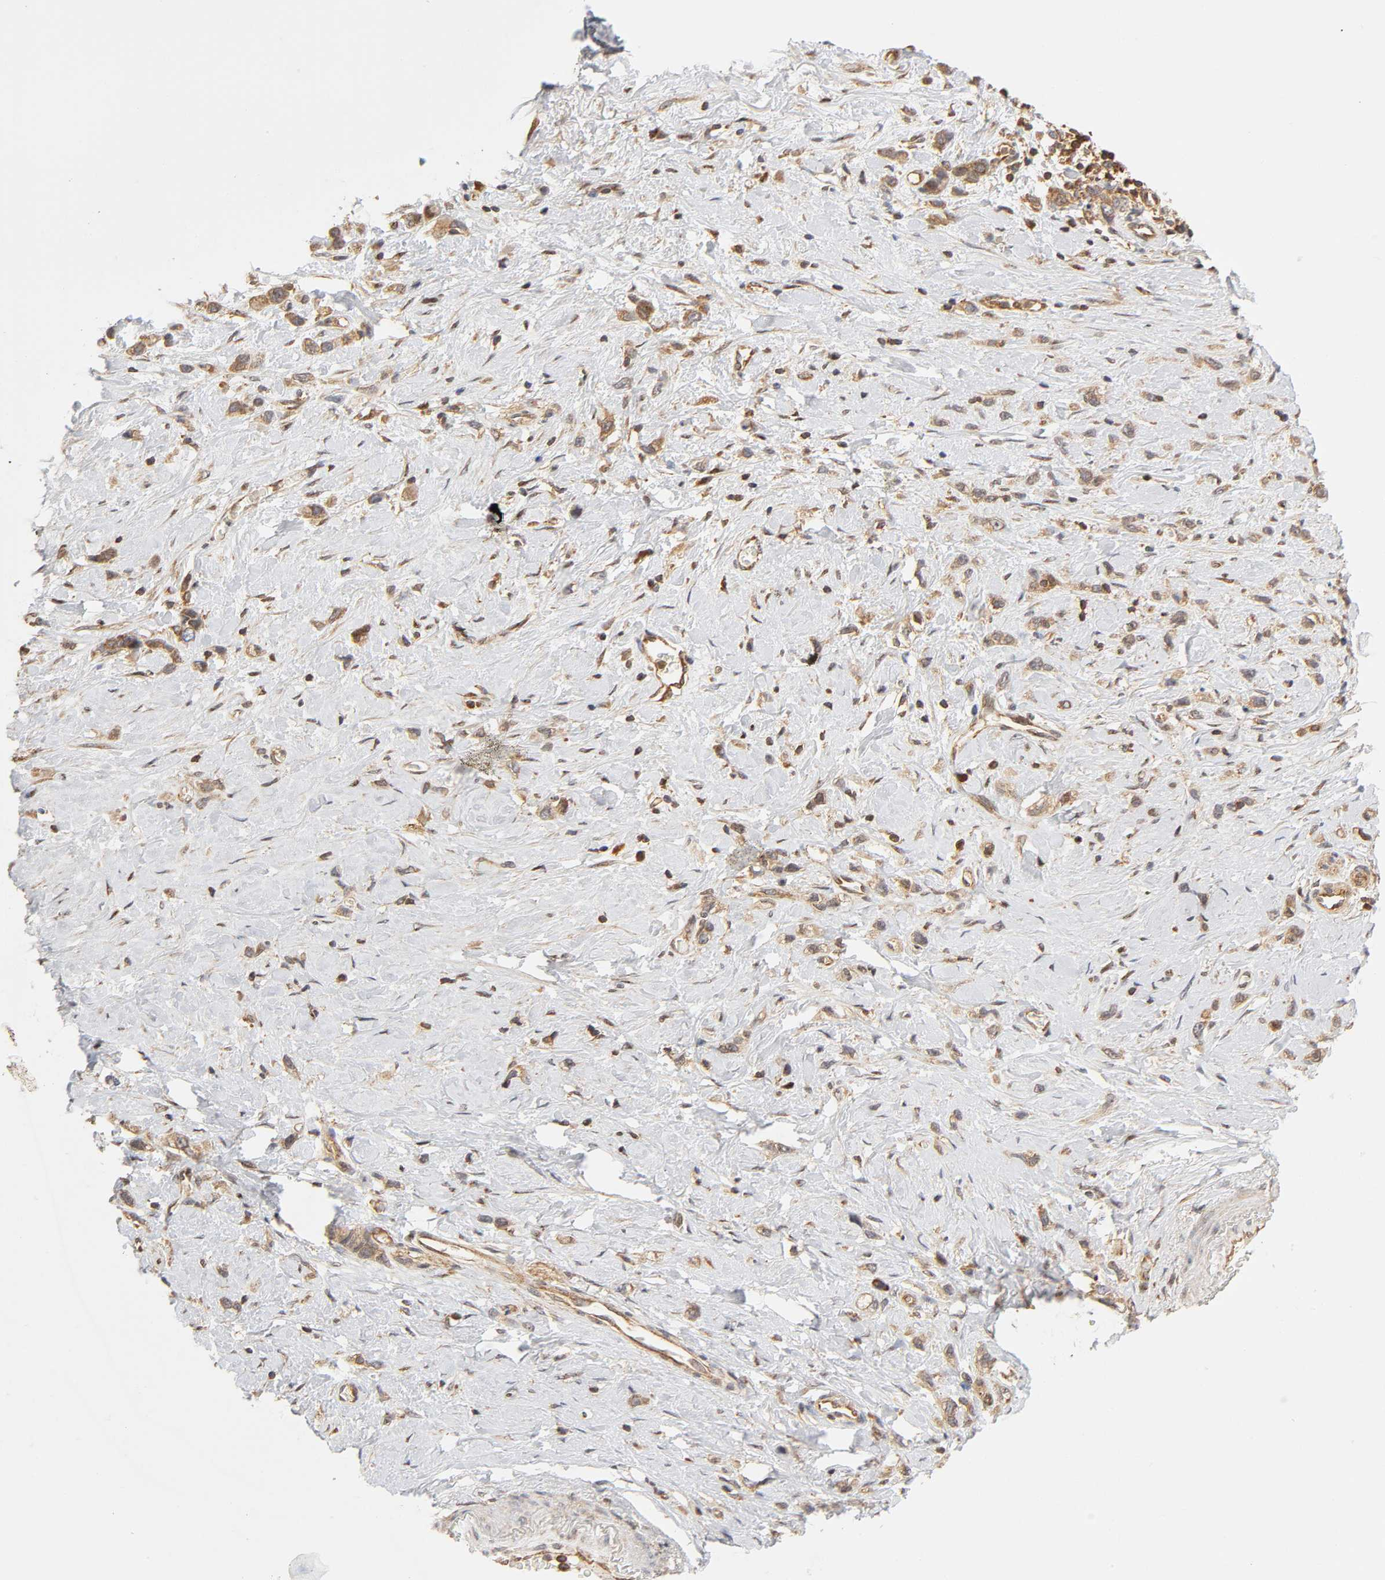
{"staining": {"intensity": "moderate", "quantity": ">75%", "location": "cytoplasmic/membranous"}, "tissue": "stomach cancer", "cell_type": "Tumor cells", "image_type": "cancer", "snomed": [{"axis": "morphology", "description": "Normal tissue, NOS"}, {"axis": "morphology", "description": "Adenocarcinoma, NOS"}, {"axis": "morphology", "description": "Adenocarcinoma, High grade"}, {"axis": "topography", "description": "Stomach, upper"}, {"axis": "topography", "description": "Stomach"}], "caption": "Moderate cytoplasmic/membranous positivity for a protein is present in approximately >75% of tumor cells of stomach cancer (adenocarcinoma) using immunohistochemistry.", "gene": "PAFAH1B1", "patient": {"sex": "female", "age": 65}}